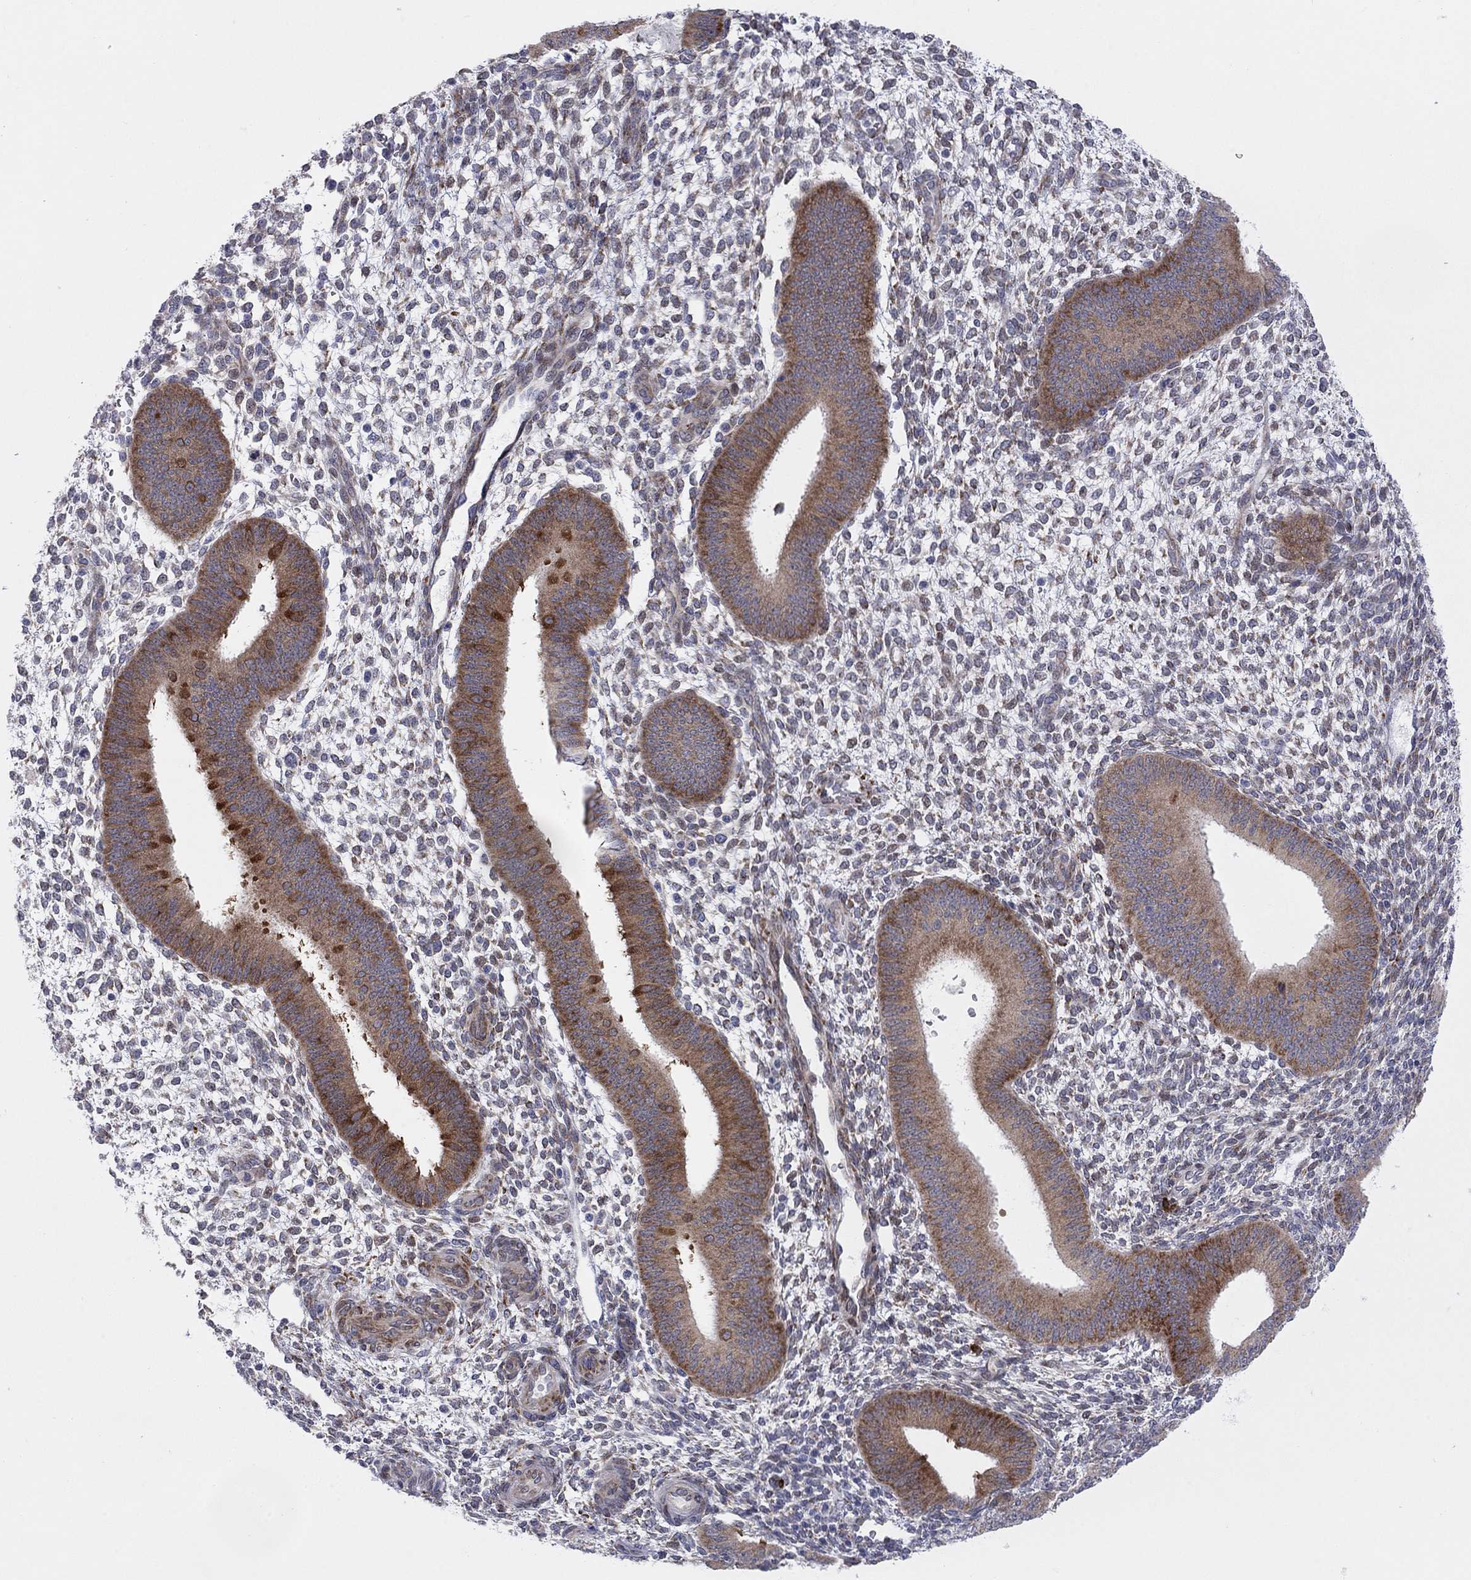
{"staining": {"intensity": "negative", "quantity": "none", "location": "none"}, "tissue": "endometrium", "cell_type": "Cells in endometrial stroma", "image_type": "normal", "snomed": [{"axis": "morphology", "description": "Normal tissue, NOS"}, {"axis": "topography", "description": "Endometrium"}], "caption": "The micrograph demonstrates no significant staining in cells in endometrial stroma of endometrium.", "gene": "TTC21B", "patient": {"sex": "female", "age": 39}}